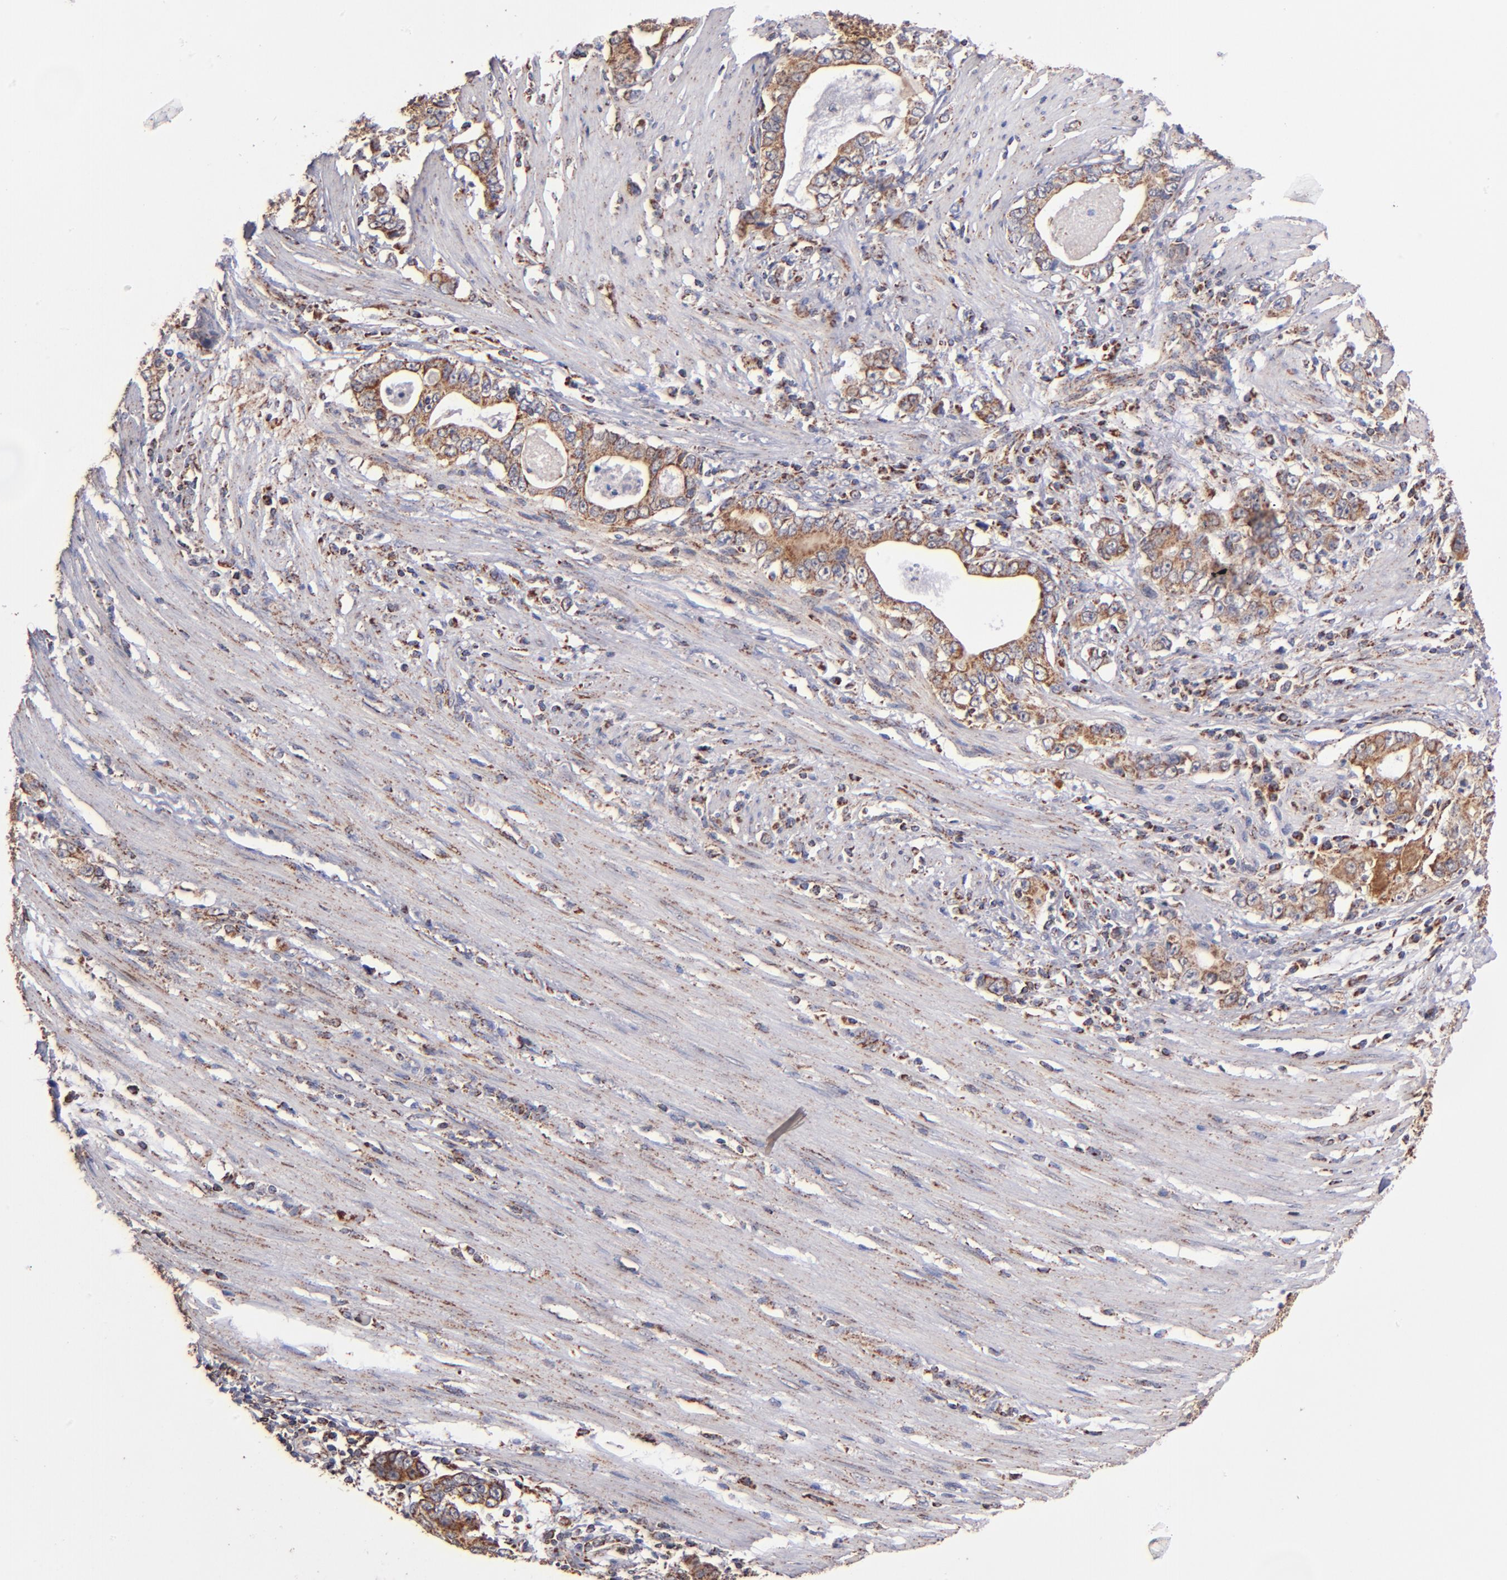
{"staining": {"intensity": "moderate", "quantity": ">75%", "location": "cytoplasmic/membranous"}, "tissue": "stomach cancer", "cell_type": "Tumor cells", "image_type": "cancer", "snomed": [{"axis": "morphology", "description": "Adenocarcinoma, NOS"}, {"axis": "topography", "description": "Stomach, lower"}], "caption": "This histopathology image exhibits immunohistochemistry (IHC) staining of human stomach cancer (adenocarcinoma), with medium moderate cytoplasmic/membranous expression in approximately >75% of tumor cells.", "gene": "DLST", "patient": {"sex": "female", "age": 72}}